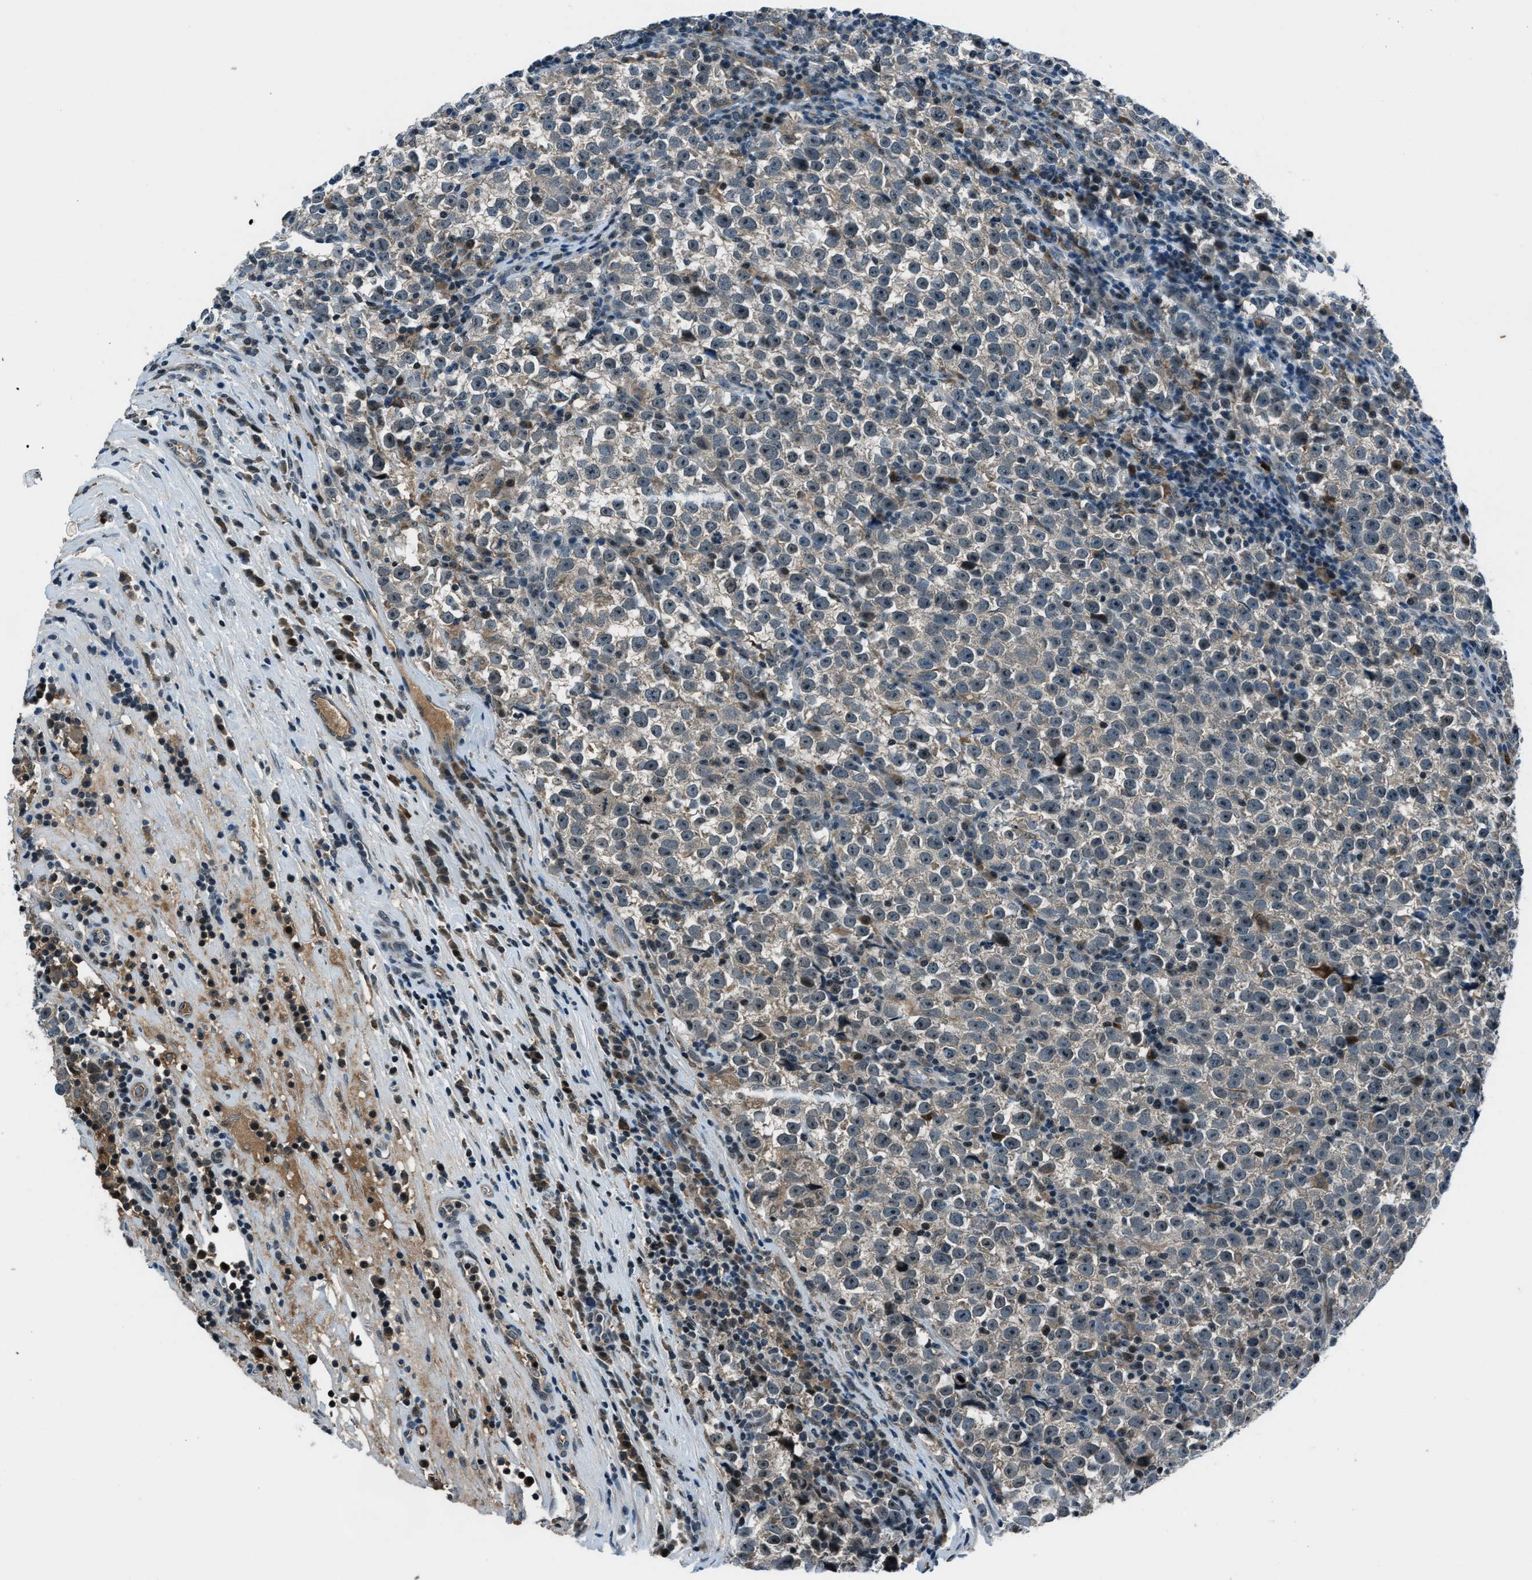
{"staining": {"intensity": "weak", "quantity": "<25%", "location": "cytoplasmic/membranous,nuclear"}, "tissue": "testis cancer", "cell_type": "Tumor cells", "image_type": "cancer", "snomed": [{"axis": "morphology", "description": "Normal tissue, NOS"}, {"axis": "morphology", "description": "Seminoma, NOS"}, {"axis": "topography", "description": "Testis"}], "caption": "Histopathology image shows no protein expression in tumor cells of seminoma (testis) tissue. The staining was performed using DAB (3,3'-diaminobenzidine) to visualize the protein expression in brown, while the nuclei were stained in blue with hematoxylin (Magnification: 20x).", "gene": "ACTL9", "patient": {"sex": "male", "age": 43}}